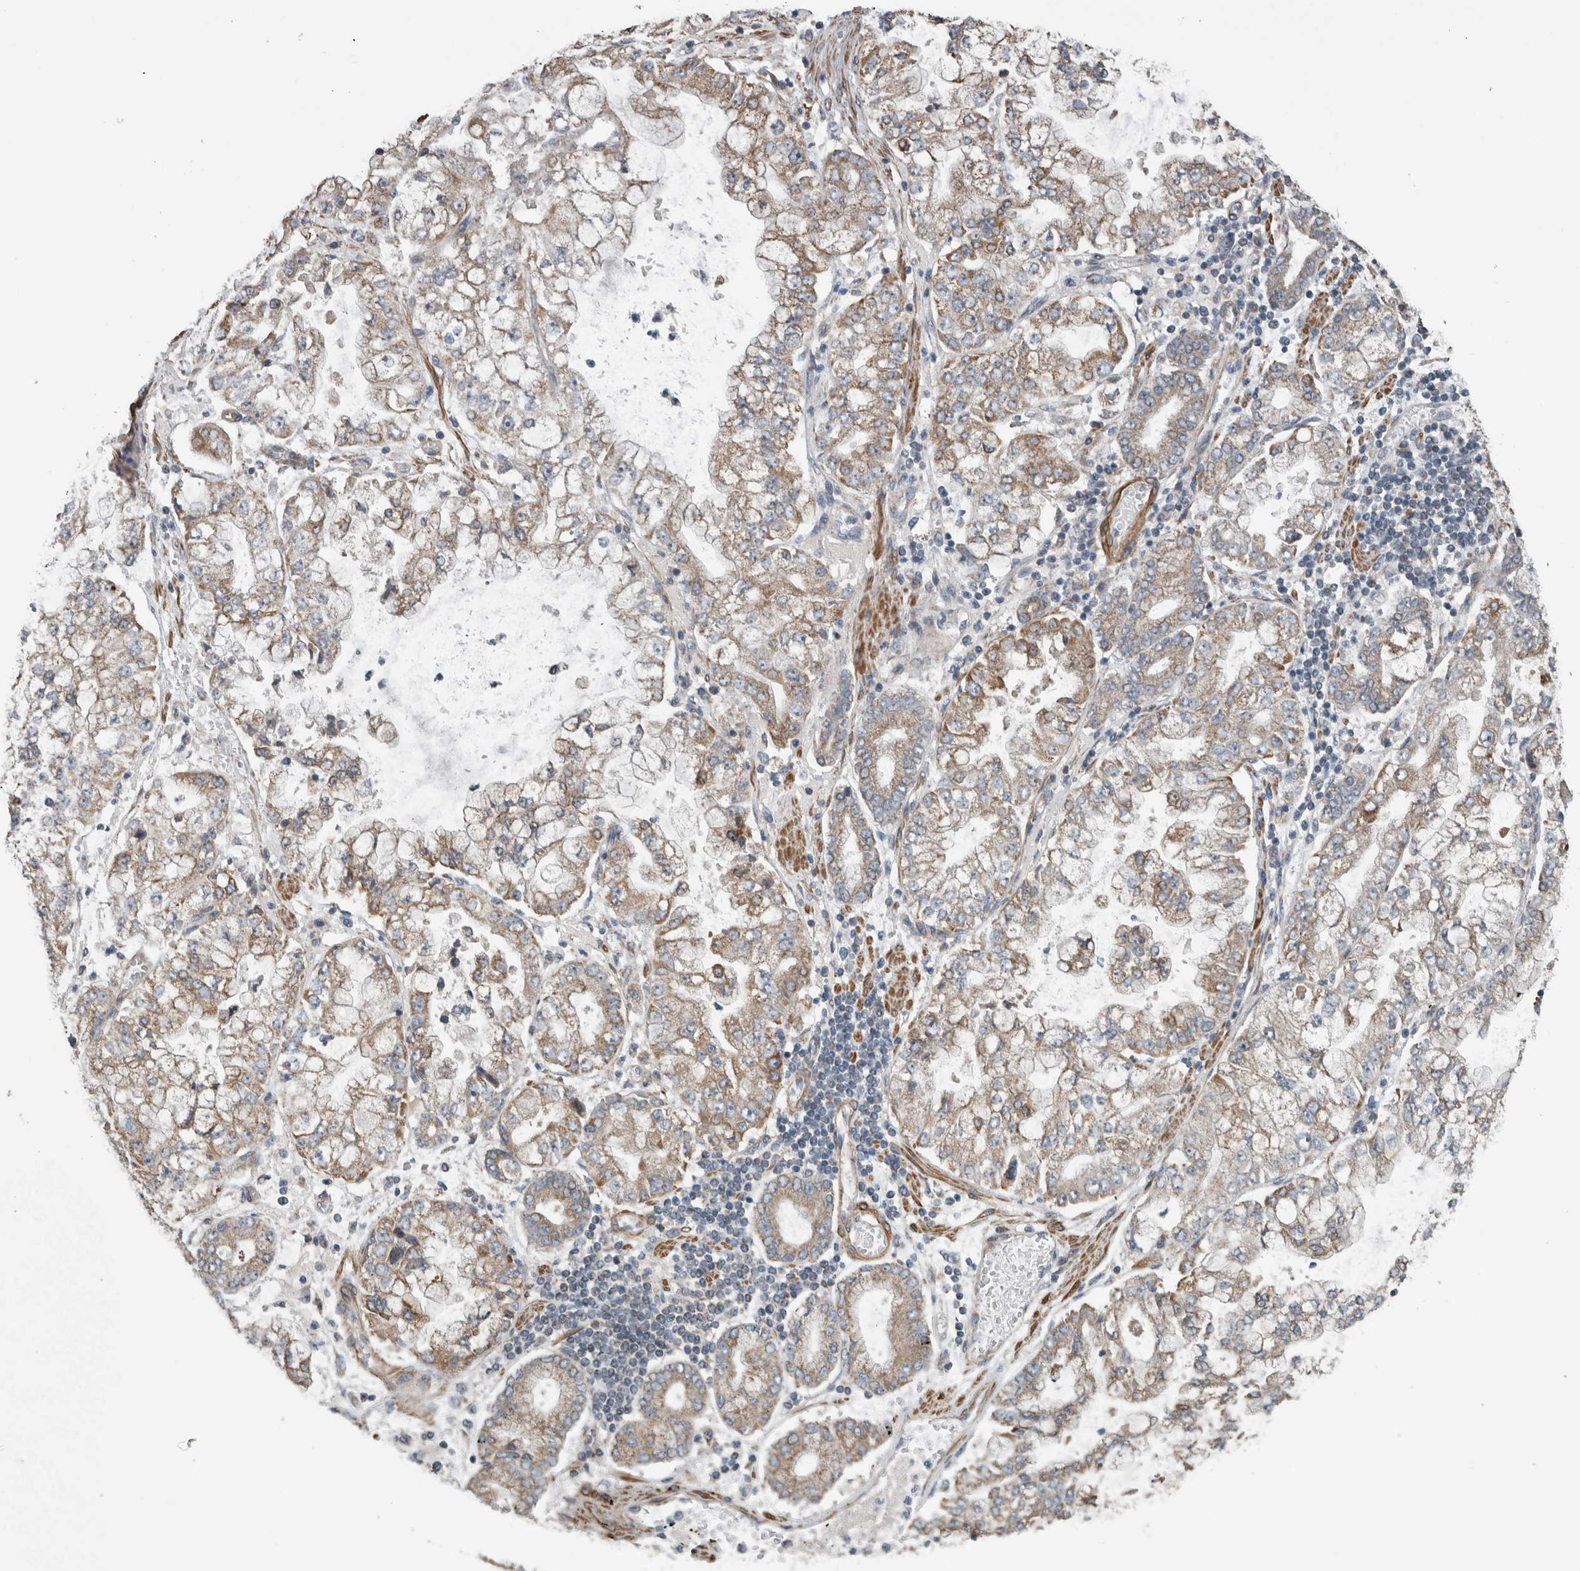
{"staining": {"intensity": "moderate", "quantity": ">75%", "location": "cytoplasmic/membranous"}, "tissue": "stomach cancer", "cell_type": "Tumor cells", "image_type": "cancer", "snomed": [{"axis": "morphology", "description": "Adenocarcinoma, NOS"}, {"axis": "topography", "description": "Stomach"}], "caption": "Stomach cancer (adenocarcinoma) tissue shows moderate cytoplasmic/membranous expression in about >75% of tumor cells", "gene": "ARMC1", "patient": {"sex": "male", "age": 76}}